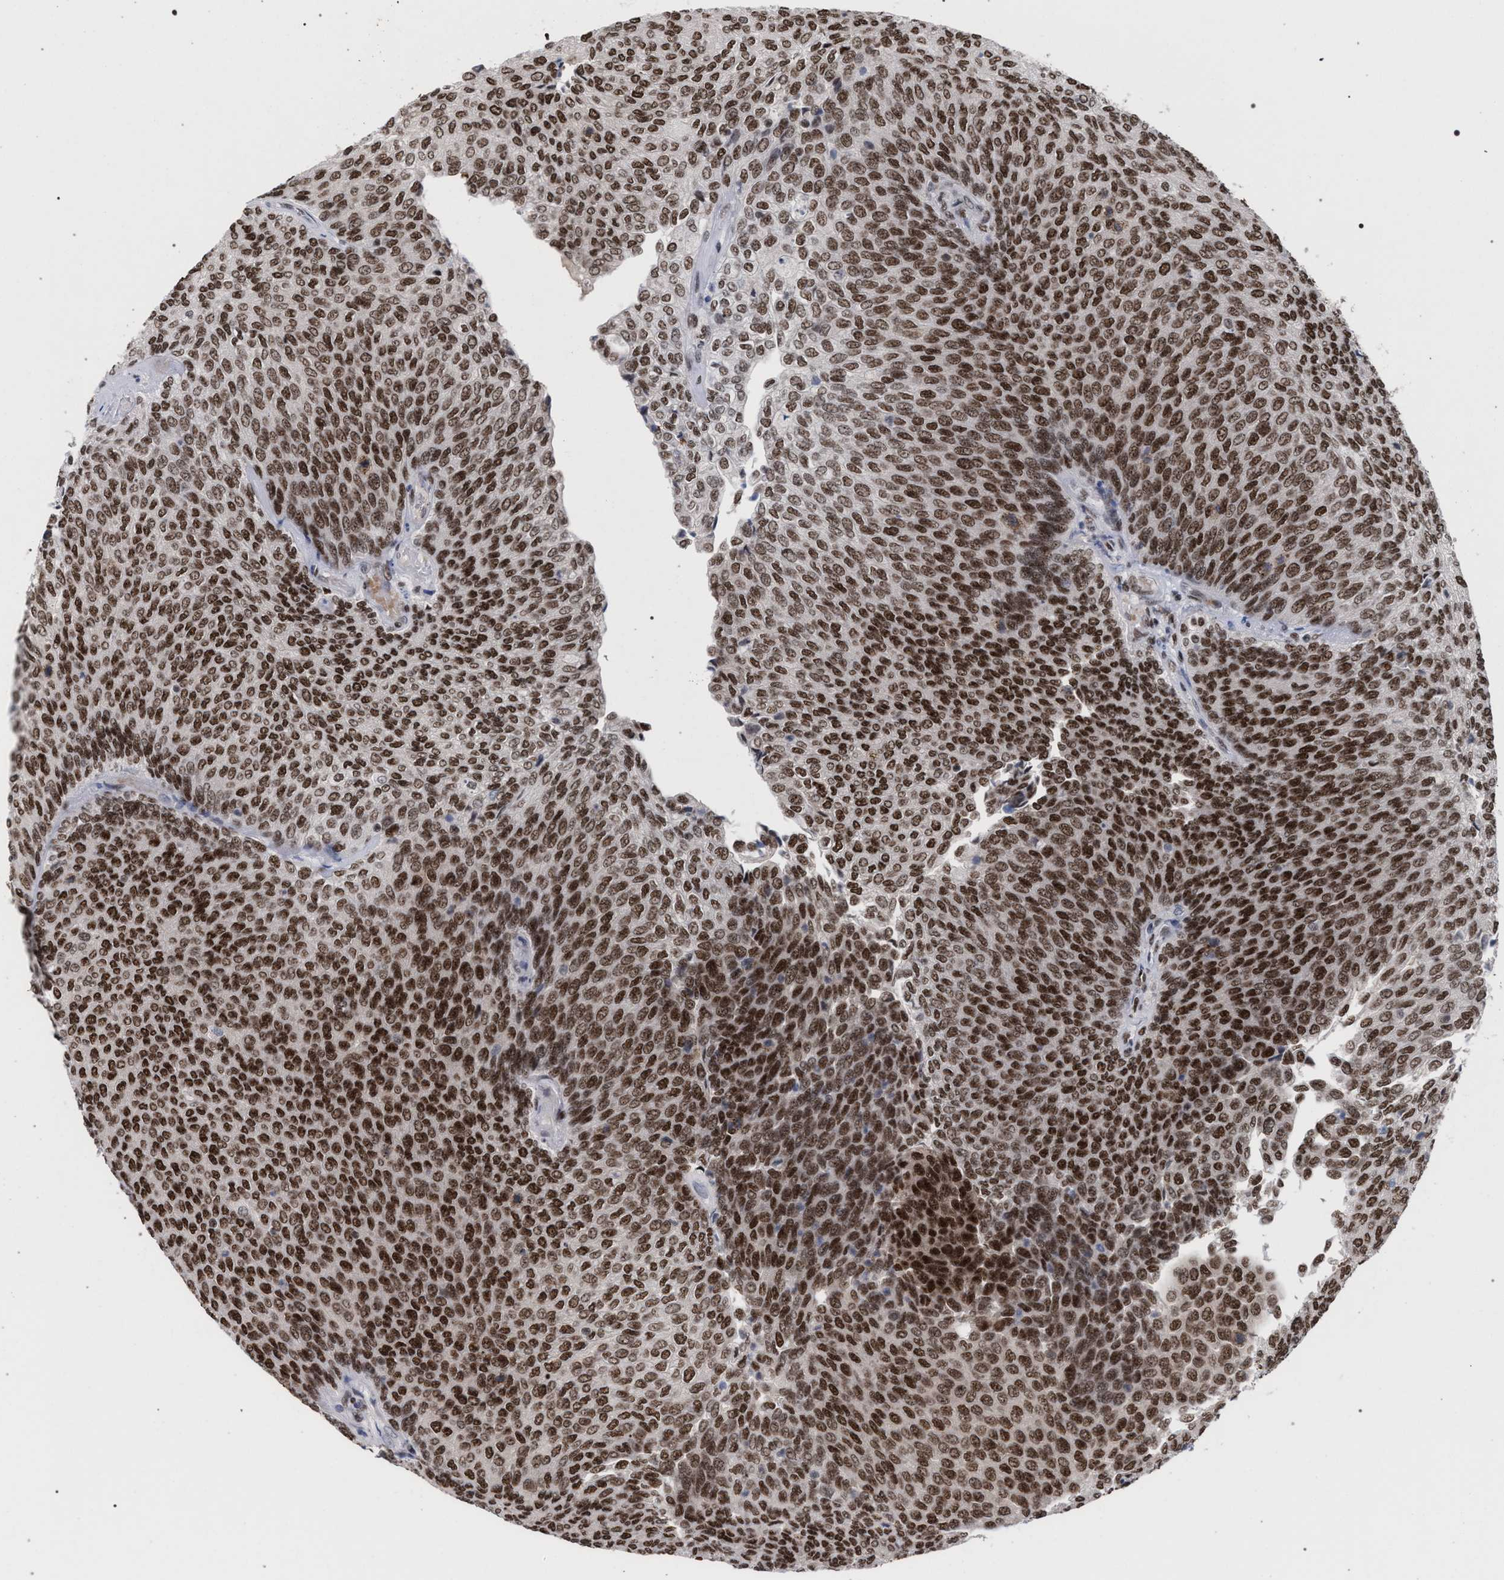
{"staining": {"intensity": "strong", "quantity": ">75%", "location": "nuclear"}, "tissue": "urothelial cancer", "cell_type": "Tumor cells", "image_type": "cancer", "snomed": [{"axis": "morphology", "description": "Urothelial carcinoma, Low grade"}, {"axis": "topography", "description": "Urinary bladder"}], "caption": "IHC staining of urothelial carcinoma (low-grade), which displays high levels of strong nuclear expression in approximately >75% of tumor cells indicating strong nuclear protein expression. The staining was performed using DAB (brown) for protein detection and nuclei were counterstained in hematoxylin (blue).", "gene": "SCAF4", "patient": {"sex": "female", "age": 79}}